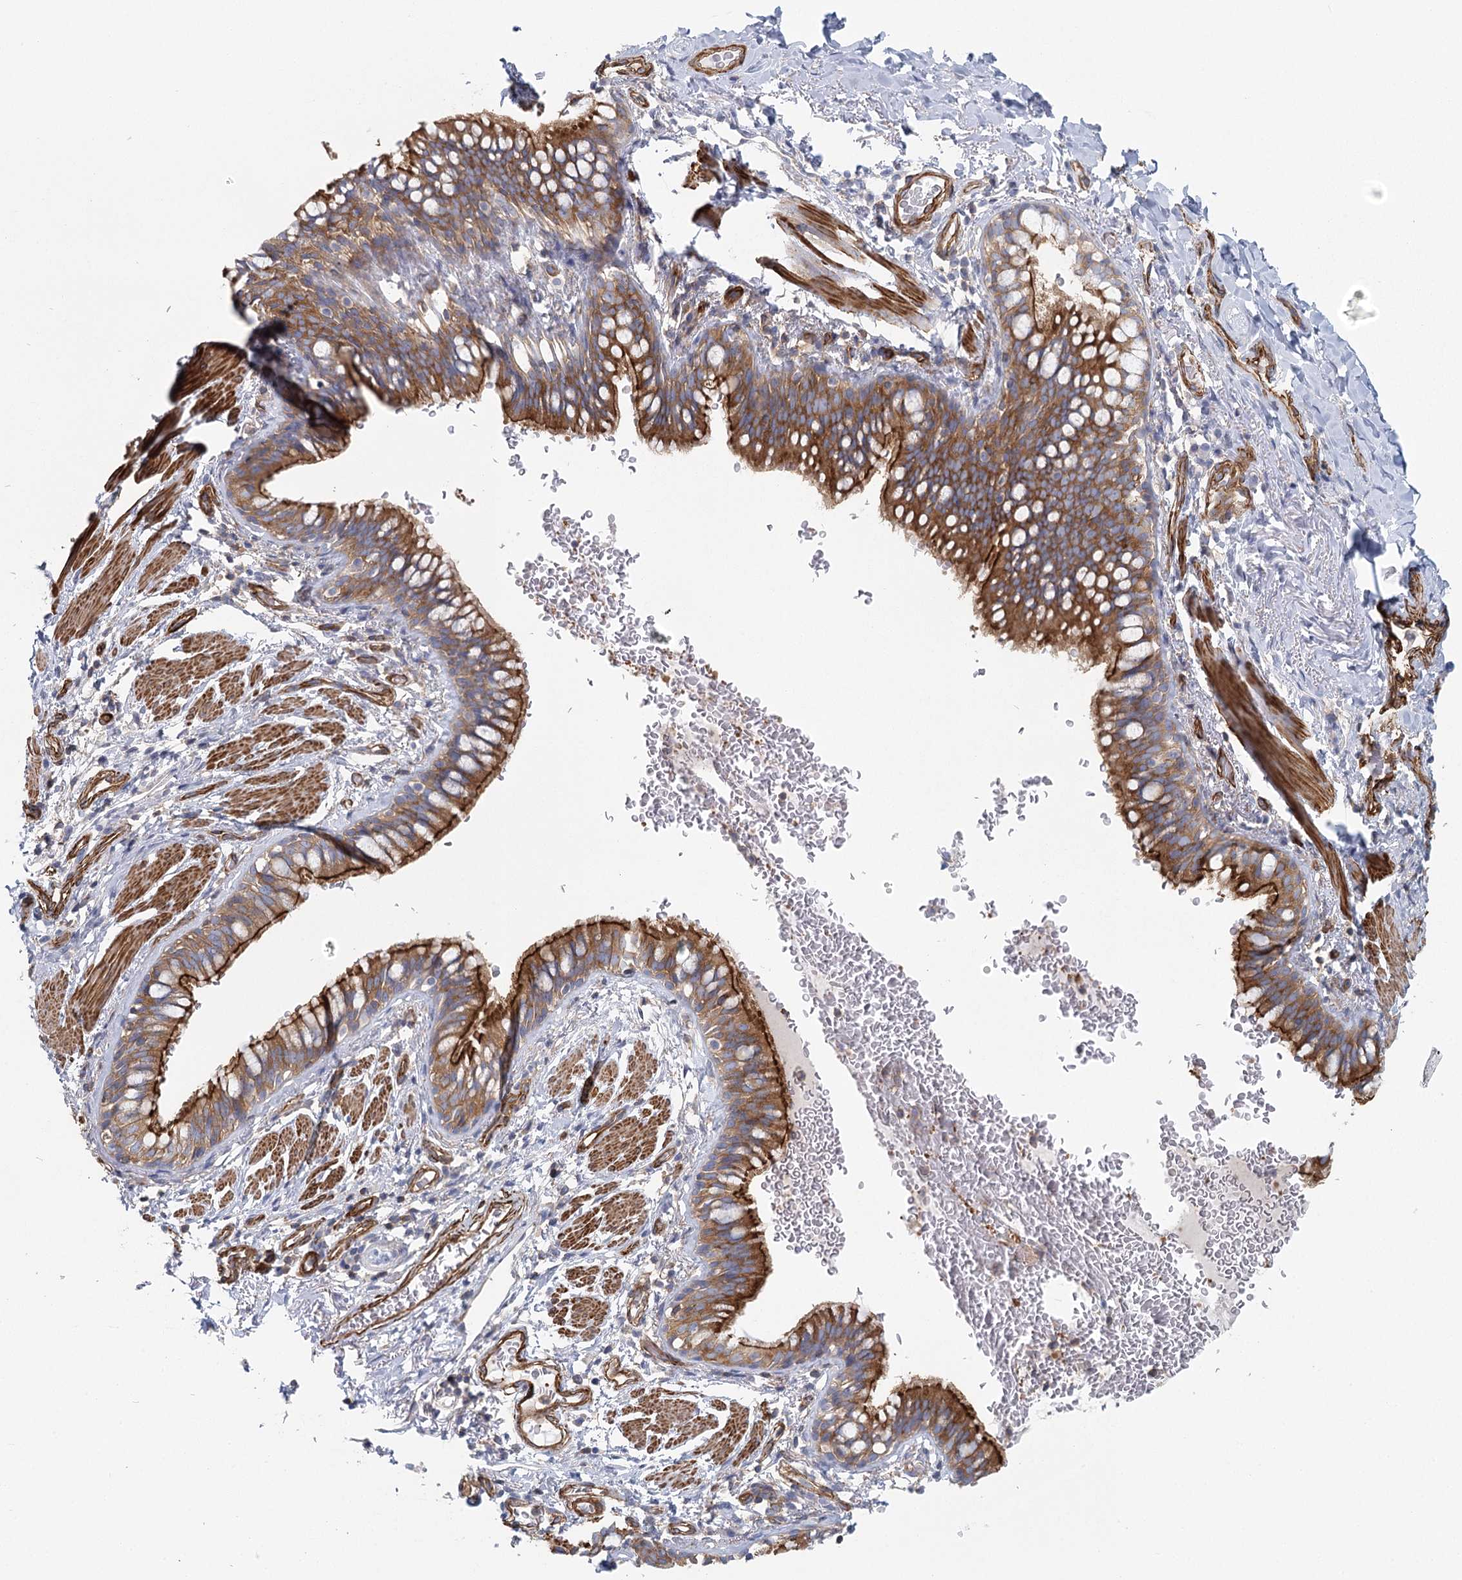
{"staining": {"intensity": "moderate", "quantity": ">75%", "location": "cytoplasmic/membranous"}, "tissue": "bronchus", "cell_type": "Respiratory epithelial cells", "image_type": "normal", "snomed": [{"axis": "morphology", "description": "Normal tissue, NOS"}, {"axis": "topography", "description": "Cartilage tissue"}, {"axis": "topography", "description": "Bronchus"}], "caption": "Immunohistochemical staining of unremarkable bronchus reveals >75% levels of moderate cytoplasmic/membranous protein staining in about >75% of respiratory epithelial cells. (brown staining indicates protein expression, while blue staining denotes nuclei).", "gene": "IFT46", "patient": {"sex": "female", "age": 36}}